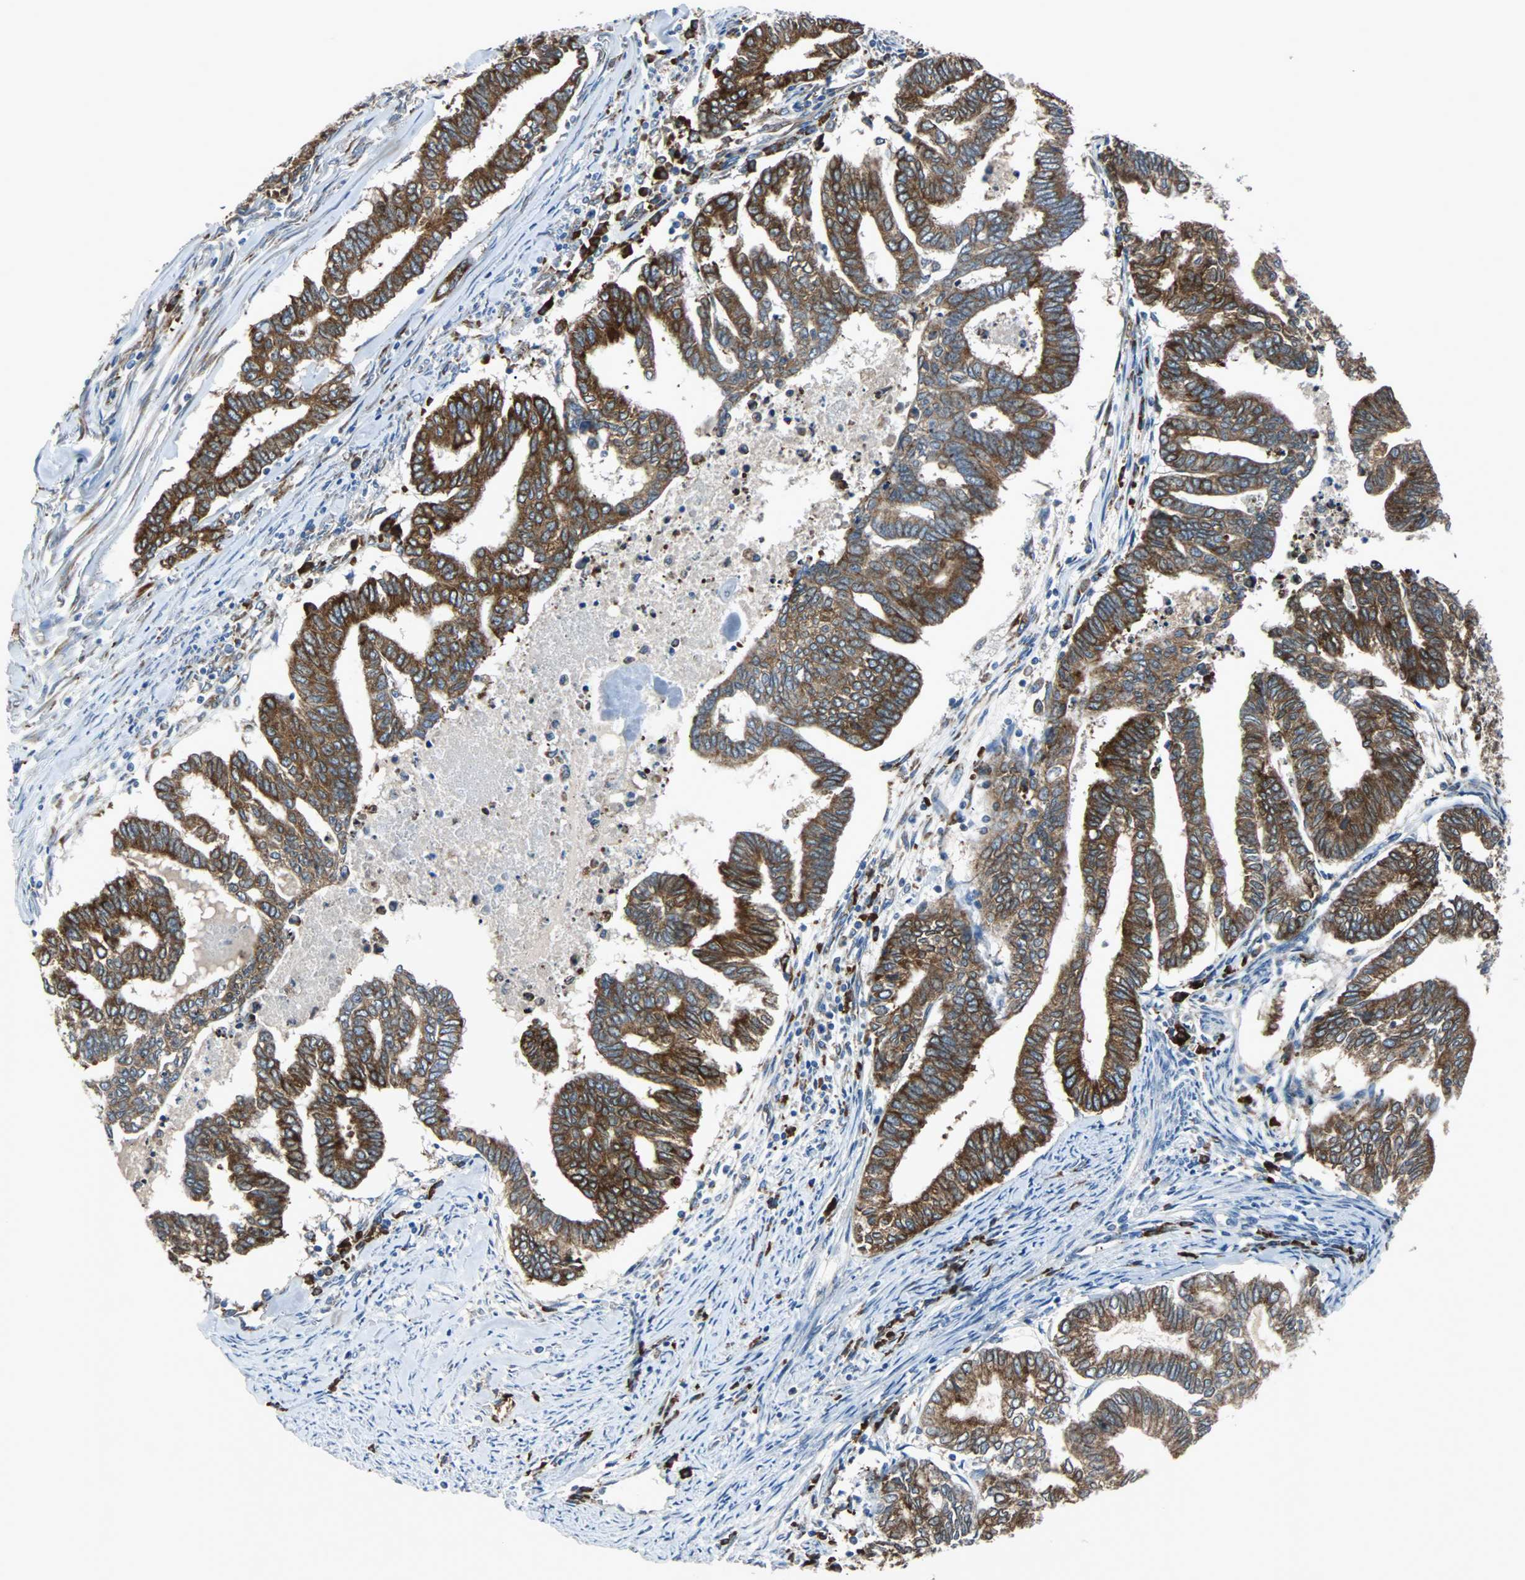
{"staining": {"intensity": "strong", "quantity": "25%-75%", "location": "cytoplasmic/membranous"}, "tissue": "endometrial cancer", "cell_type": "Tumor cells", "image_type": "cancer", "snomed": [{"axis": "morphology", "description": "Adenocarcinoma, NOS"}, {"axis": "topography", "description": "Endometrium"}], "caption": "There is high levels of strong cytoplasmic/membranous expression in tumor cells of endometrial cancer, as demonstrated by immunohistochemical staining (brown color).", "gene": "PDIA4", "patient": {"sex": "female", "age": 79}}